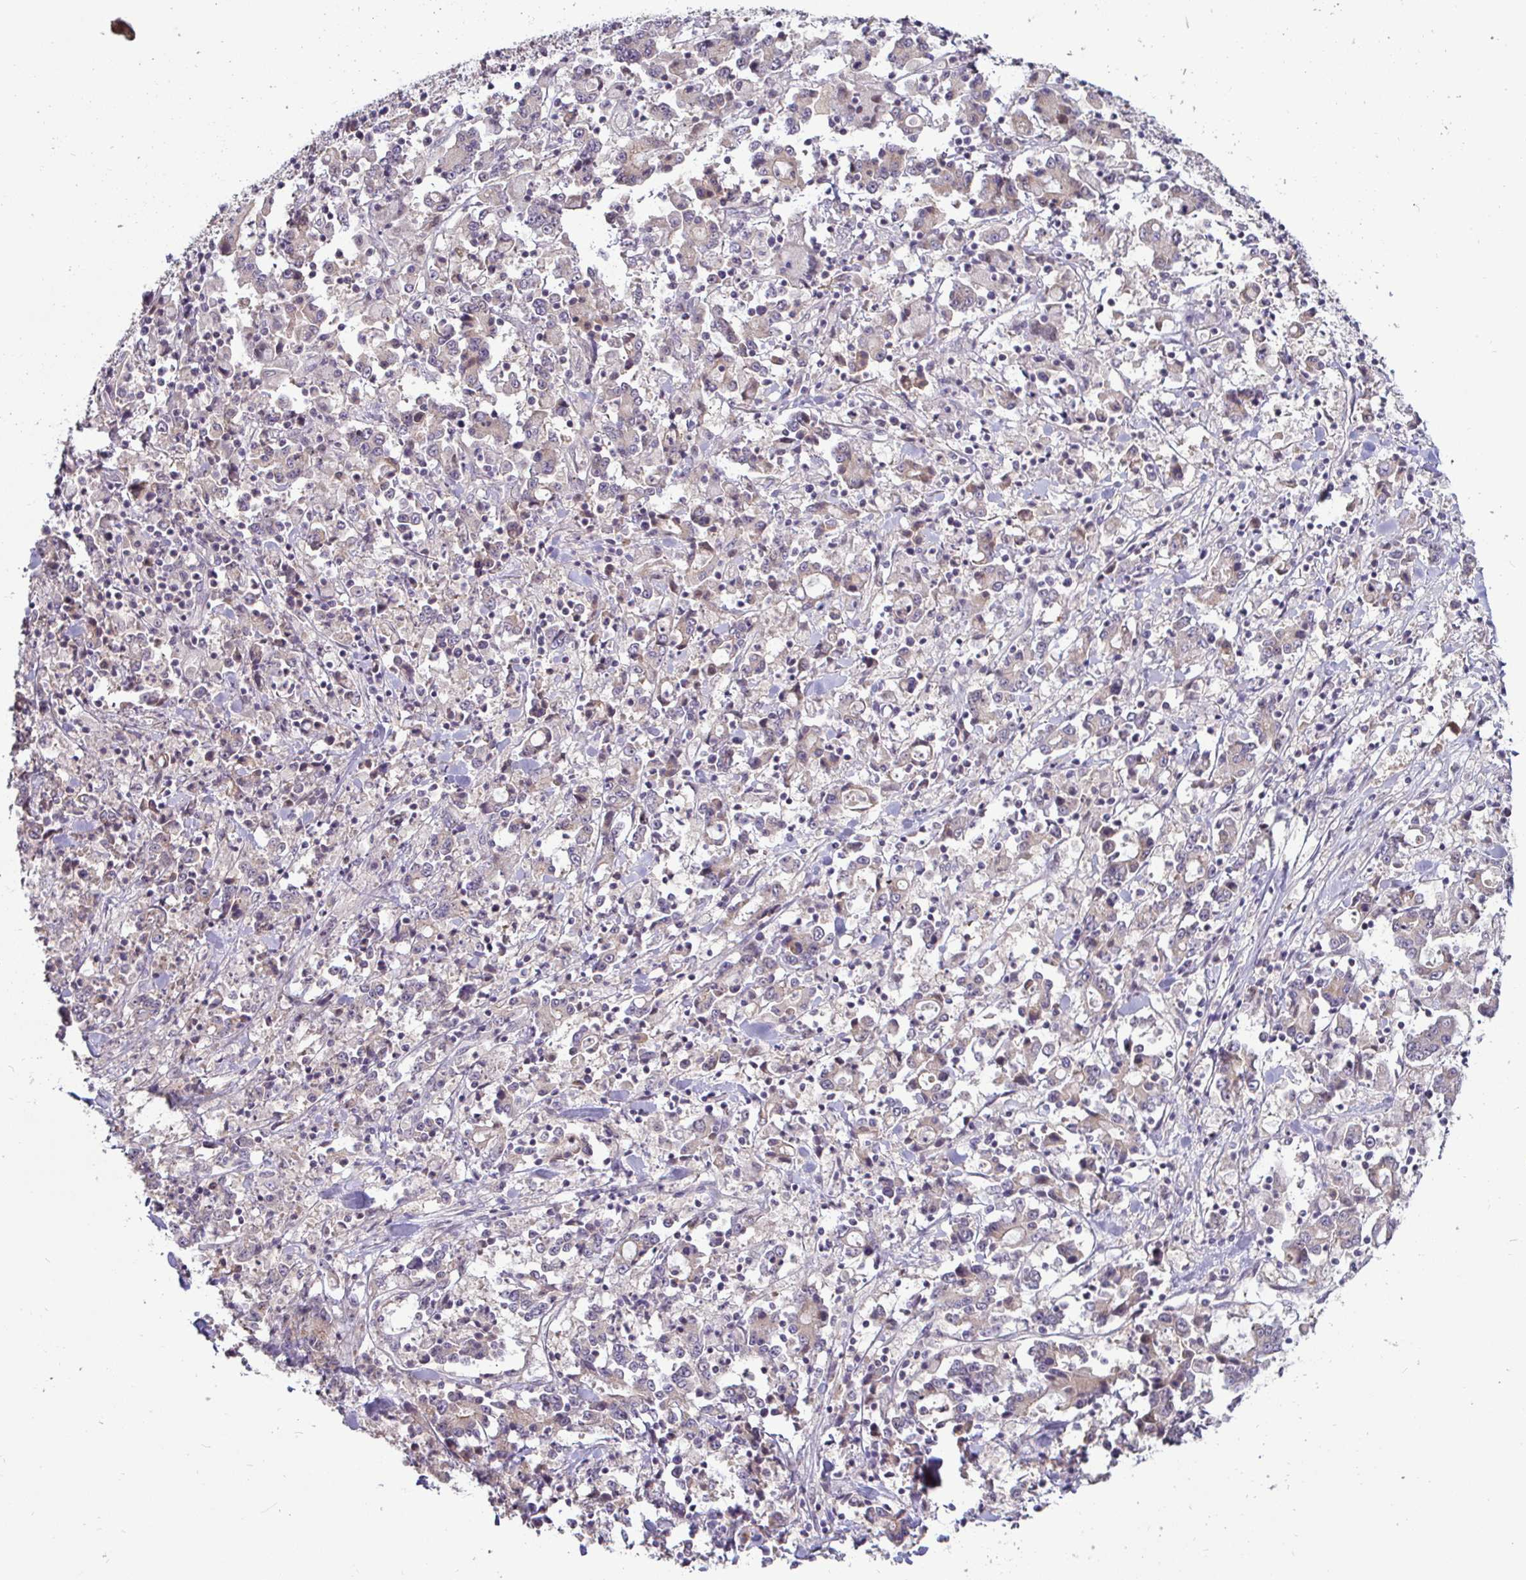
{"staining": {"intensity": "weak", "quantity": "25%-75%", "location": "cytoplasmic/membranous"}, "tissue": "stomach cancer", "cell_type": "Tumor cells", "image_type": "cancer", "snomed": [{"axis": "morphology", "description": "Adenocarcinoma, NOS"}, {"axis": "topography", "description": "Stomach, upper"}], "caption": "Immunohistochemical staining of stomach cancer demonstrates low levels of weak cytoplasmic/membranous positivity in approximately 25%-75% of tumor cells. The staining was performed using DAB (3,3'-diaminobenzidine) to visualize the protein expression in brown, while the nuclei were stained in blue with hematoxylin (Magnification: 20x).", "gene": "GSTM1", "patient": {"sex": "male", "age": 68}}